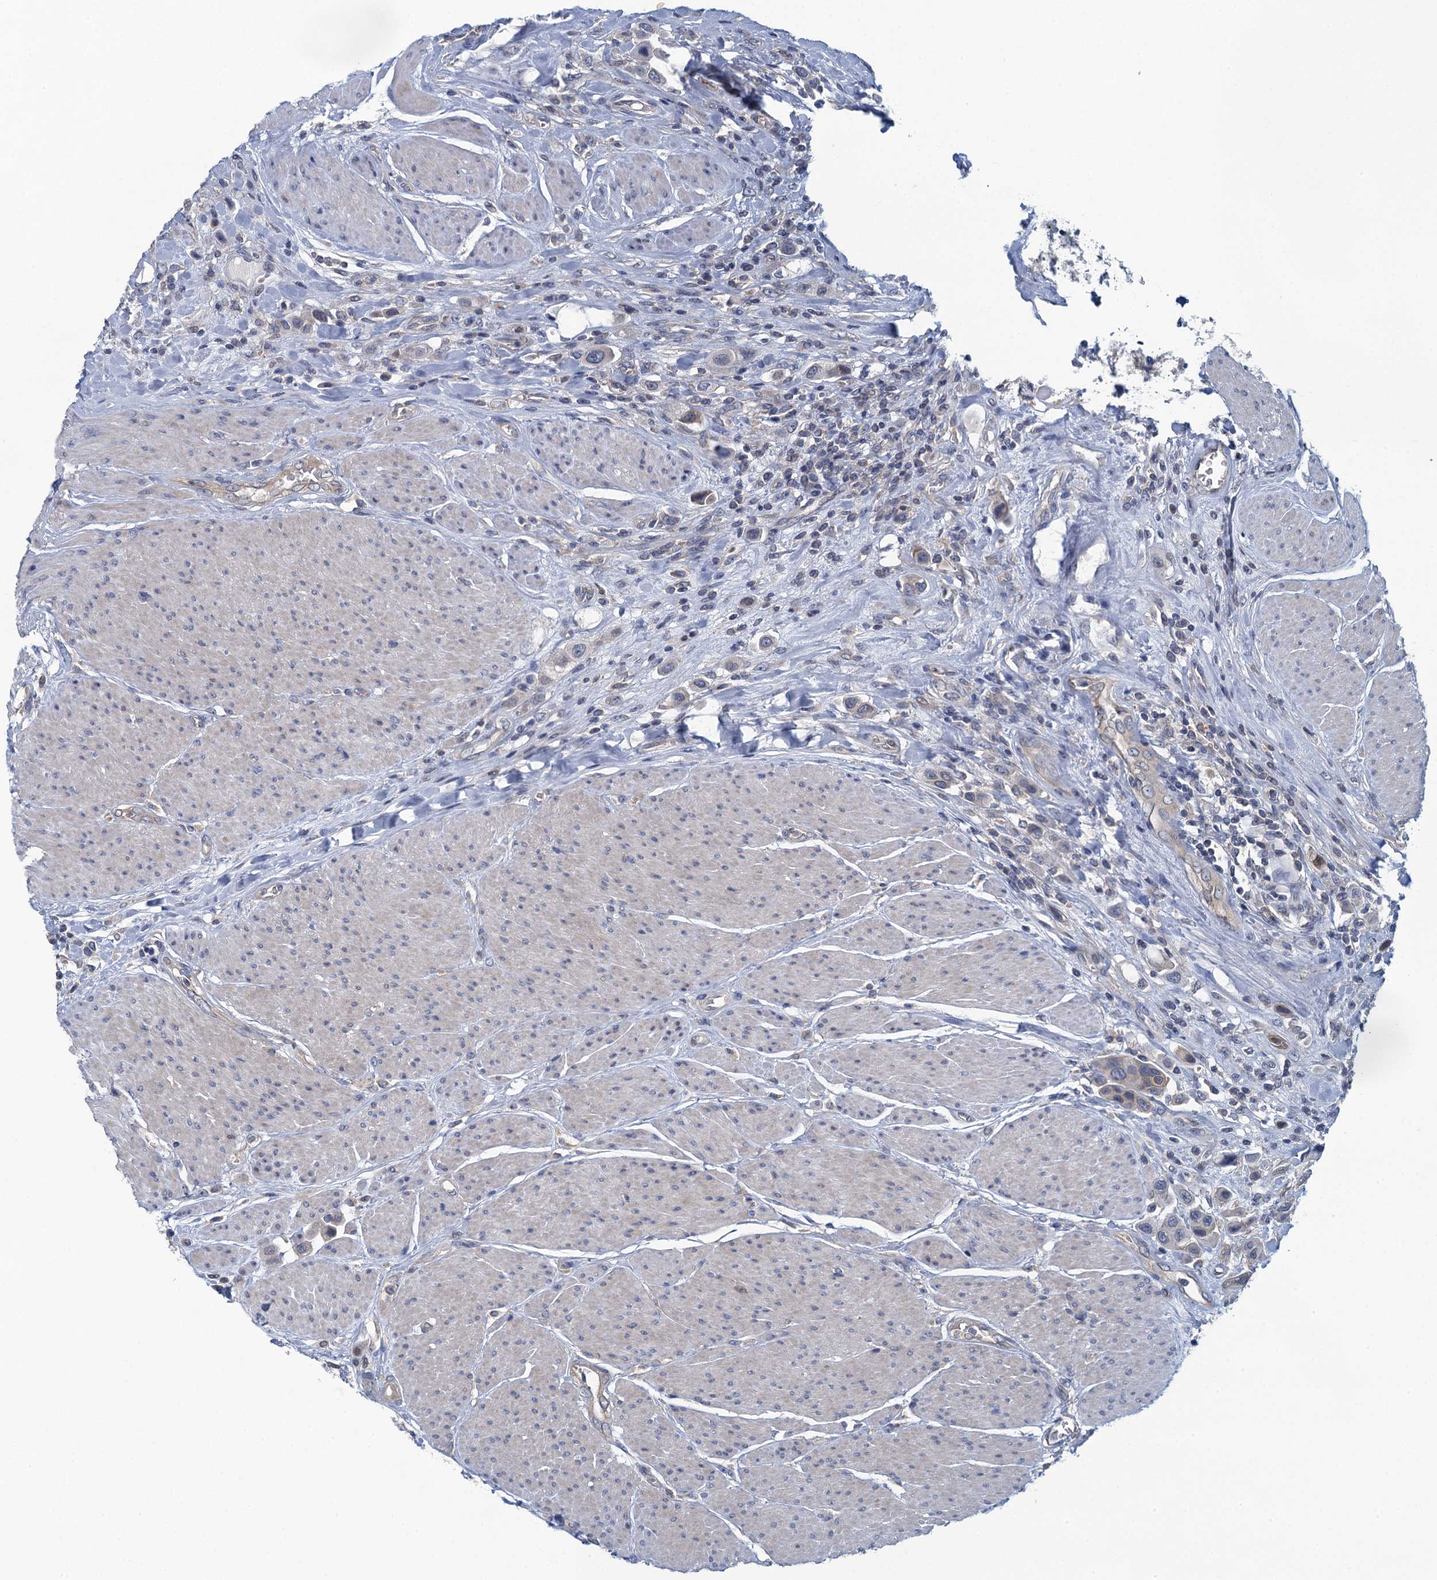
{"staining": {"intensity": "weak", "quantity": "<25%", "location": "cytoplasmic/membranous"}, "tissue": "urothelial cancer", "cell_type": "Tumor cells", "image_type": "cancer", "snomed": [{"axis": "morphology", "description": "Urothelial carcinoma, High grade"}, {"axis": "topography", "description": "Urinary bladder"}], "caption": "This micrograph is of high-grade urothelial carcinoma stained with immunohistochemistry (IHC) to label a protein in brown with the nuclei are counter-stained blue. There is no expression in tumor cells.", "gene": "NCKAP1L", "patient": {"sex": "male", "age": 50}}